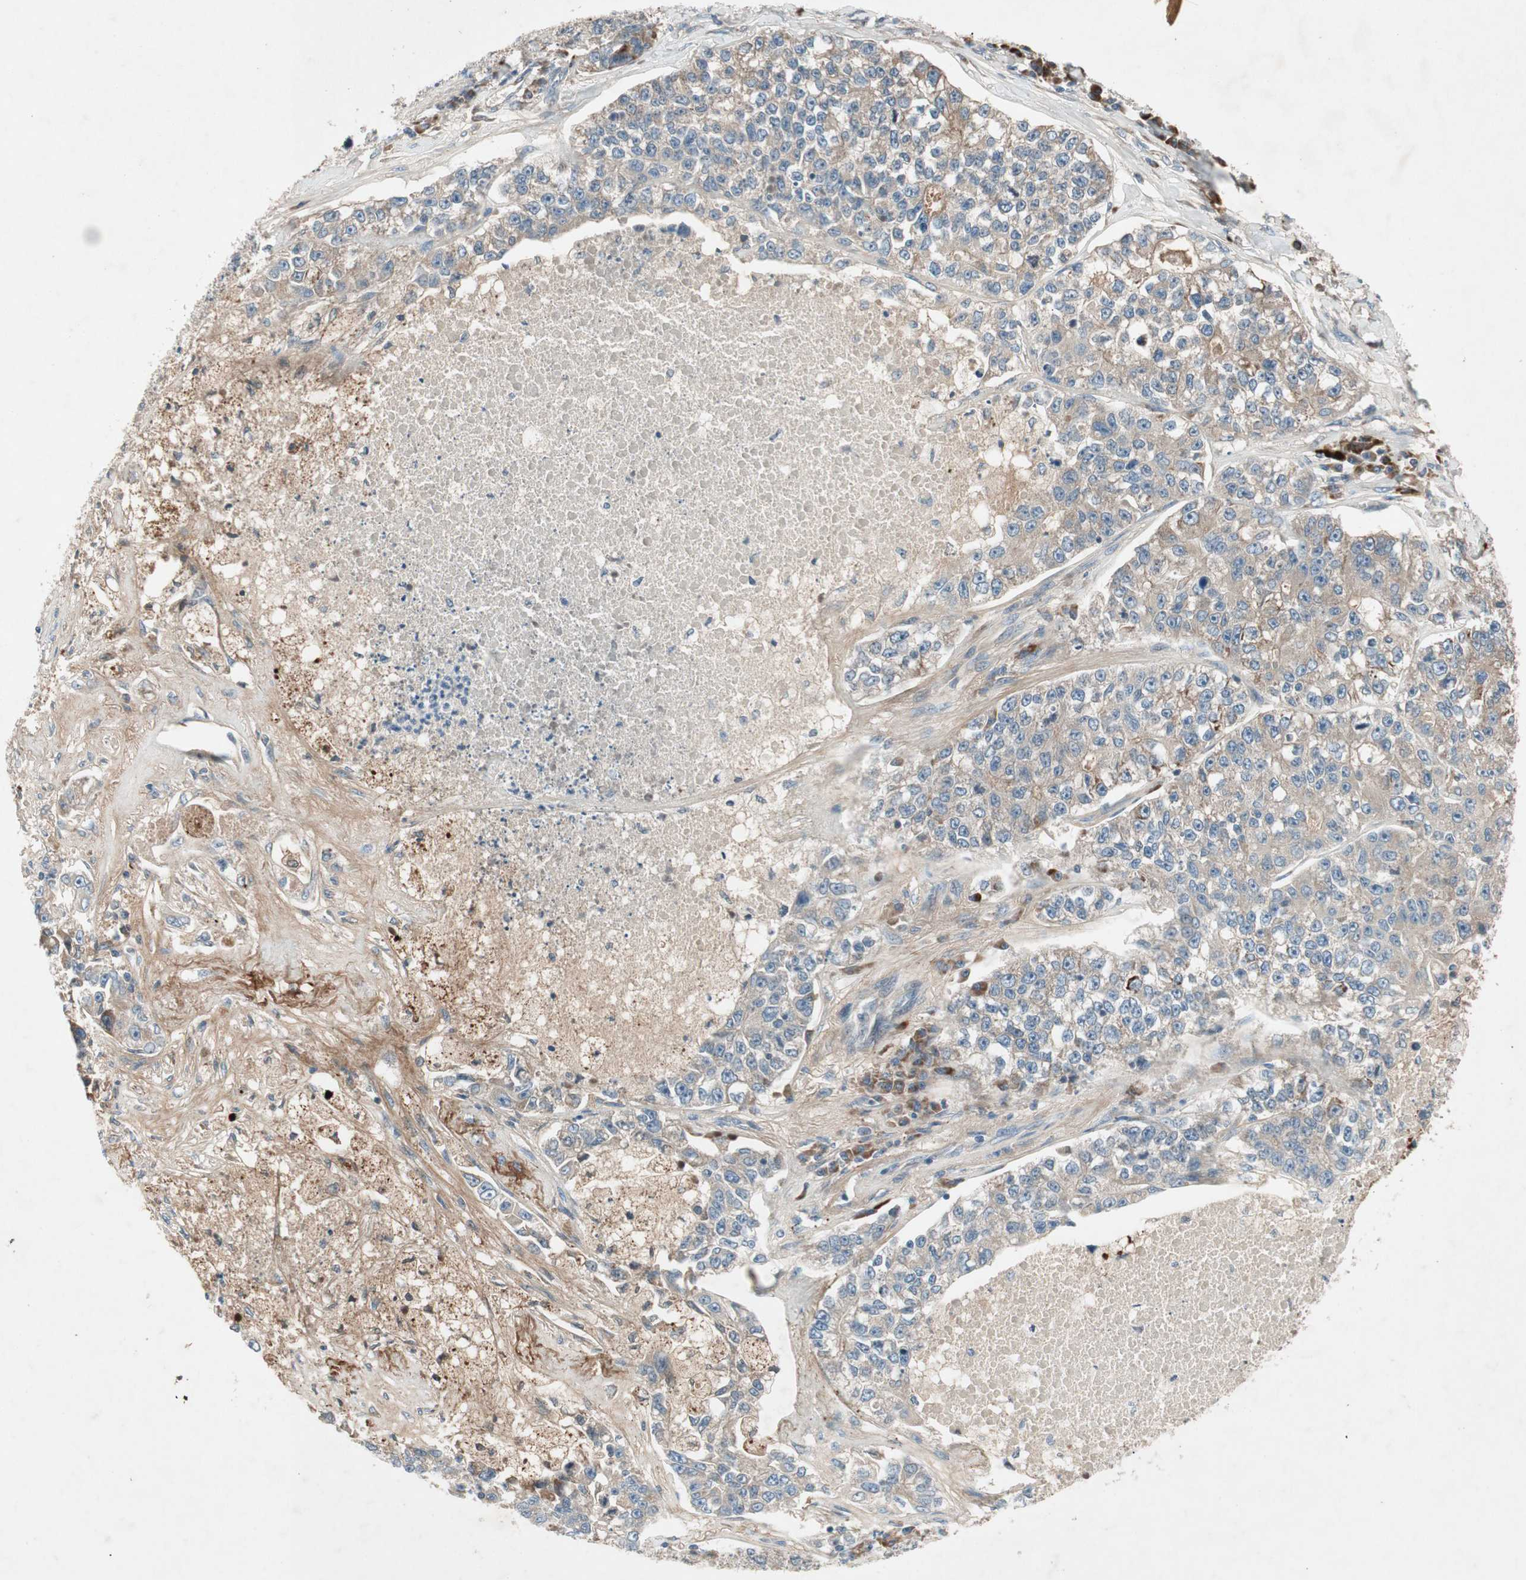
{"staining": {"intensity": "weak", "quantity": "25%-75%", "location": "cytoplasmic/membranous"}, "tissue": "lung cancer", "cell_type": "Tumor cells", "image_type": "cancer", "snomed": [{"axis": "morphology", "description": "Adenocarcinoma, NOS"}, {"axis": "topography", "description": "Lung"}], "caption": "An image of lung cancer stained for a protein exhibits weak cytoplasmic/membranous brown staining in tumor cells.", "gene": "APOO", "patient": {"sex": "male", "age": 49}}